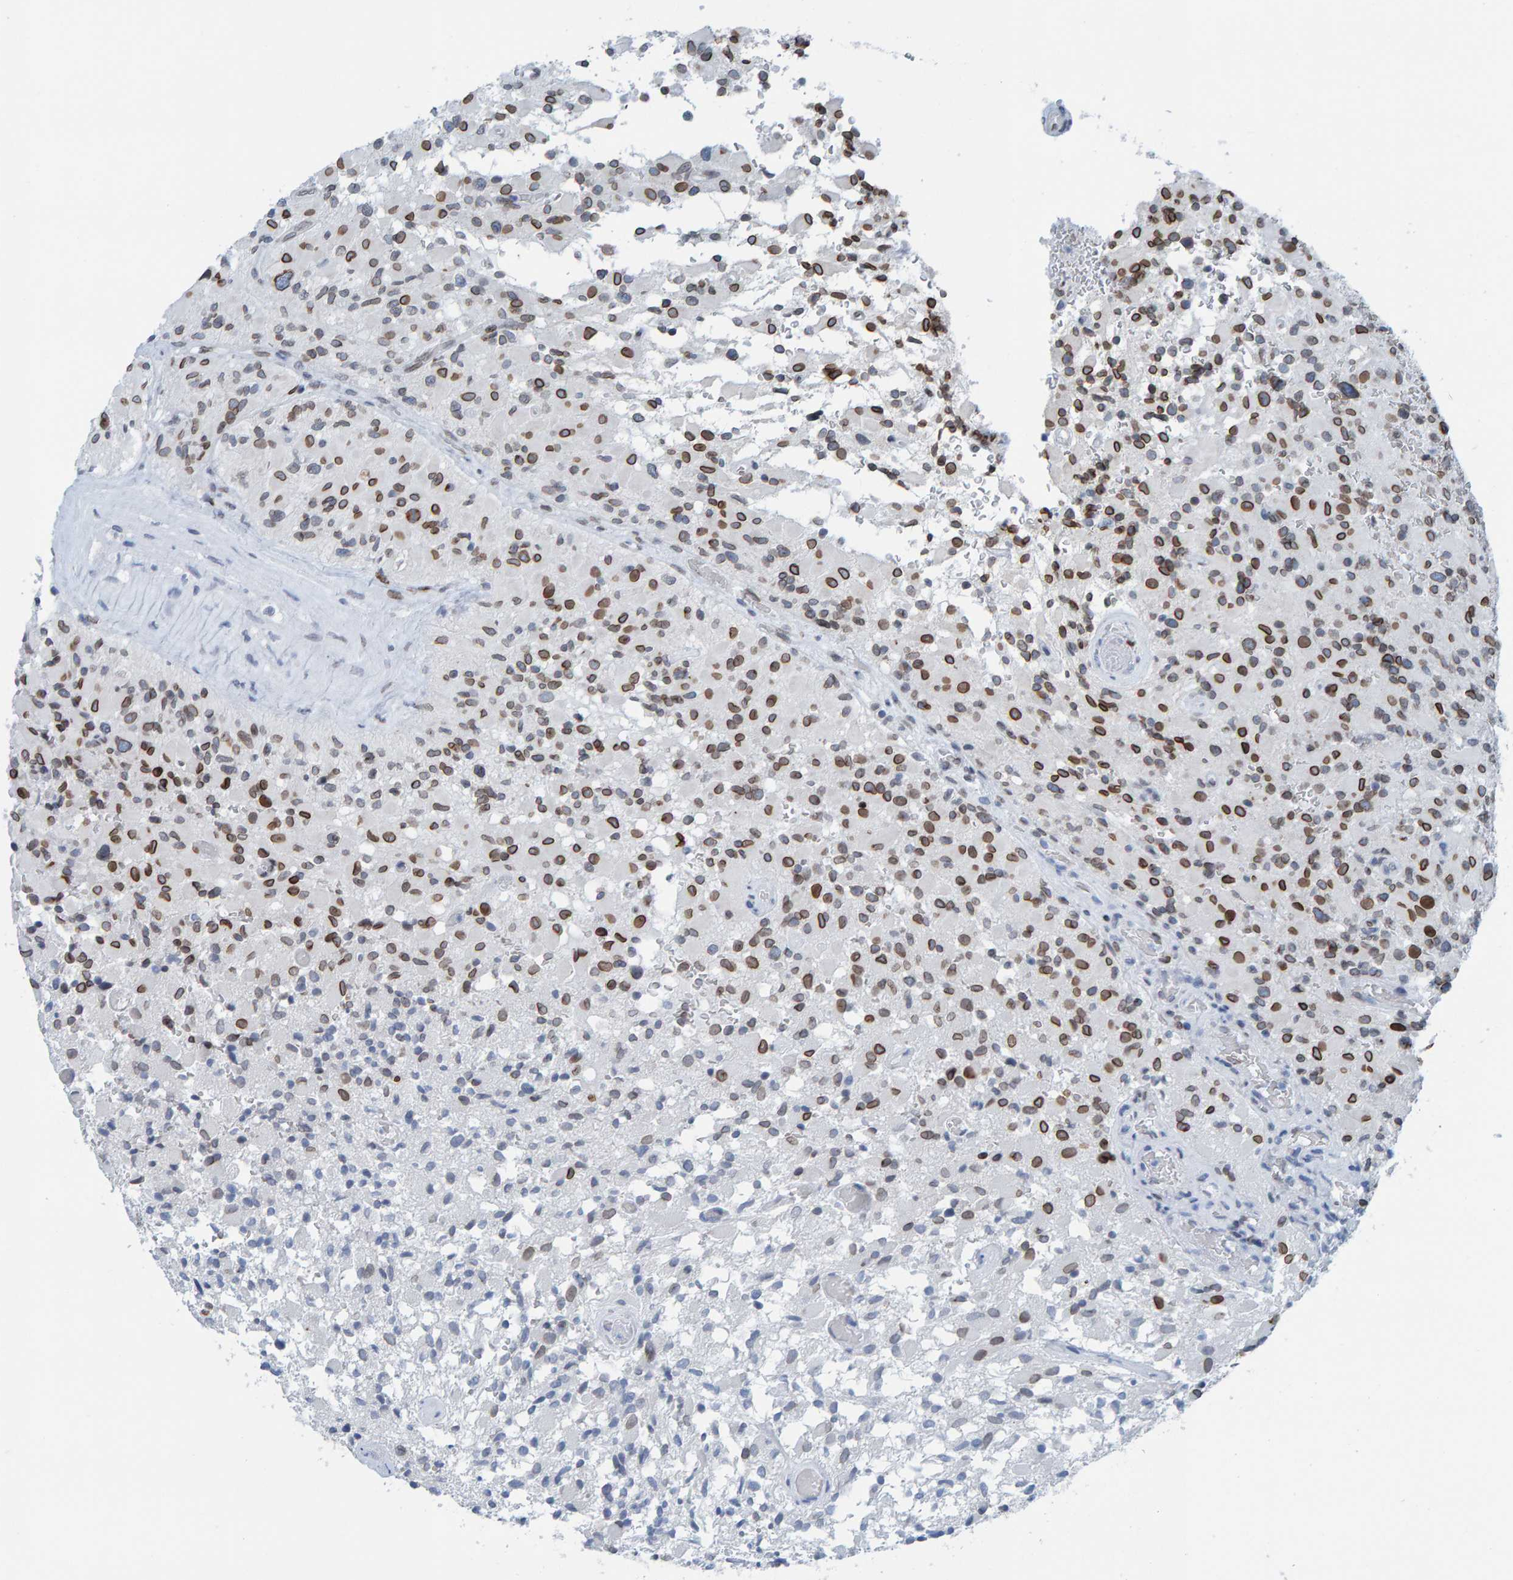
{"staining": {"intensity": "strong", "quantity": ">75%", "location": "cytoplasmic/membranous,nuclear"}, "tissue": "glioma", "cell_type": "Tumor cells", "image_type": "cancer", "snomed": [{"axis": "morphology", "description": "Glioma, malignant, High grade"}, {"axis": "topography", "description": "Brain"}], "caption": "The photomicrograph shows staining of glioma, revealing strong cytoplasmic/membranous and nuclear protein positivity (brown color) within tumor cells.", "gene": "LMNB2", "patient": {"sex": "male", "age": 71}}